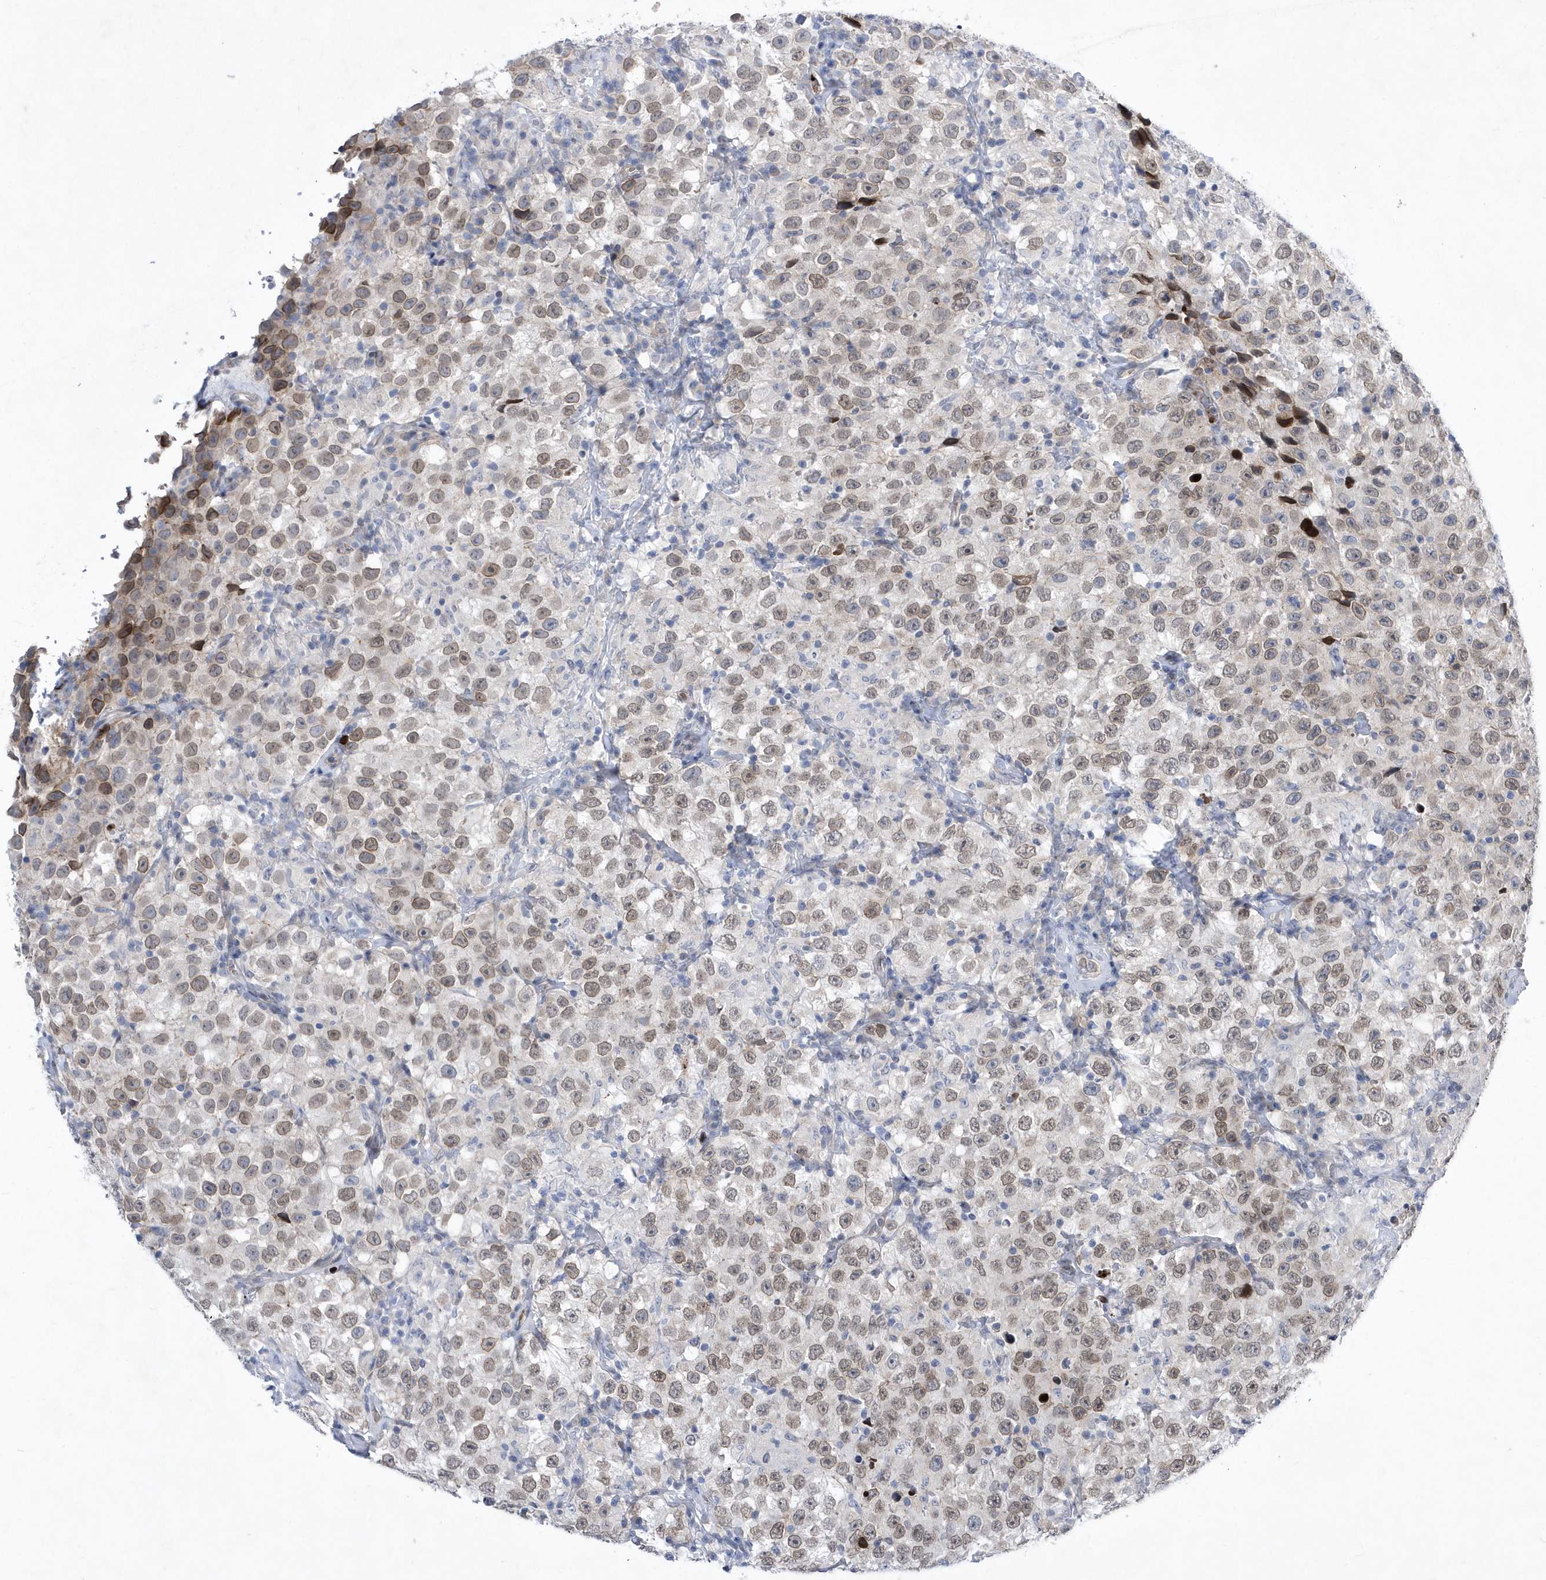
{"staining": {"intensity": "weak", "quantity": ">75%", "location": "cytoplasmic/membranous,nuclear"}, "tissue": "testis cancer", "cell_type": "Tumor cells", "image_type": "cancer", "snomed": [{"axis": "morphology", "description": "Seminoma, NOS"}, {"axis": "topography", "description": "Testis"}], "caption": "Human testis cancer (seminoma) stained with a protein marker demonstrates weak staining in tumor cells.", "gene": "ZNF875", "patient": {"sex": "male", "age": 41}}